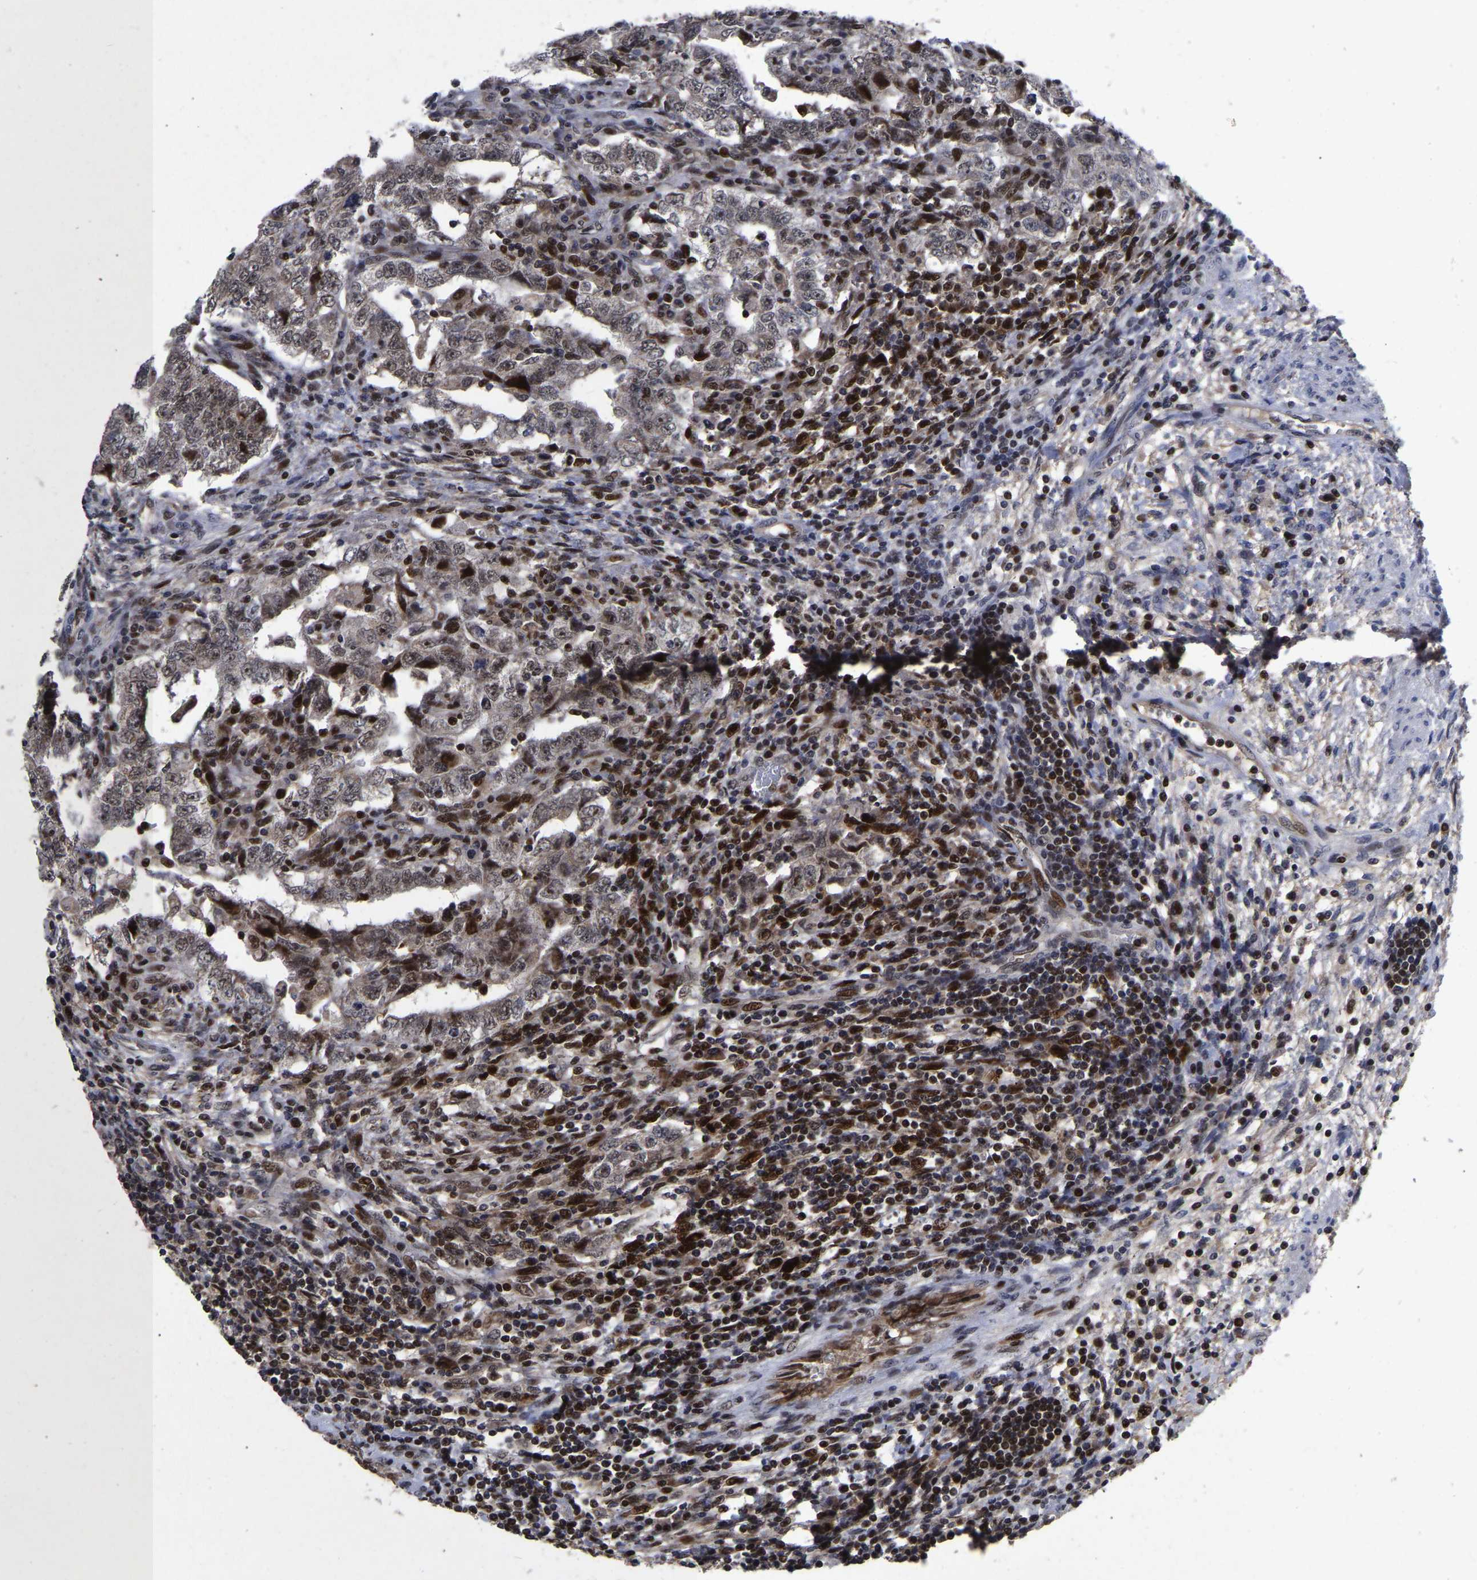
{"staining": {"intensity": "strong", "quantity": "<25%", "location": "cytoplasmic/membranous,nuclear"}, "tissue": "testis cancer", "cell_type": "Tumor cells", "image_type": "cancer", "snomed": [{"axis": "morphology", "description": "Carcinoma, Embryonal, NOS"}, {"axis": "topography", "description": "Testis"}], "caption": "A photomicrograph of human testis cancer stained for a protein shows strong cytoplasmic/membranous and nuclear brown staining in tumor cells.", "gene": "JUNB", "patient": {"sex": "male", "age": 26}}